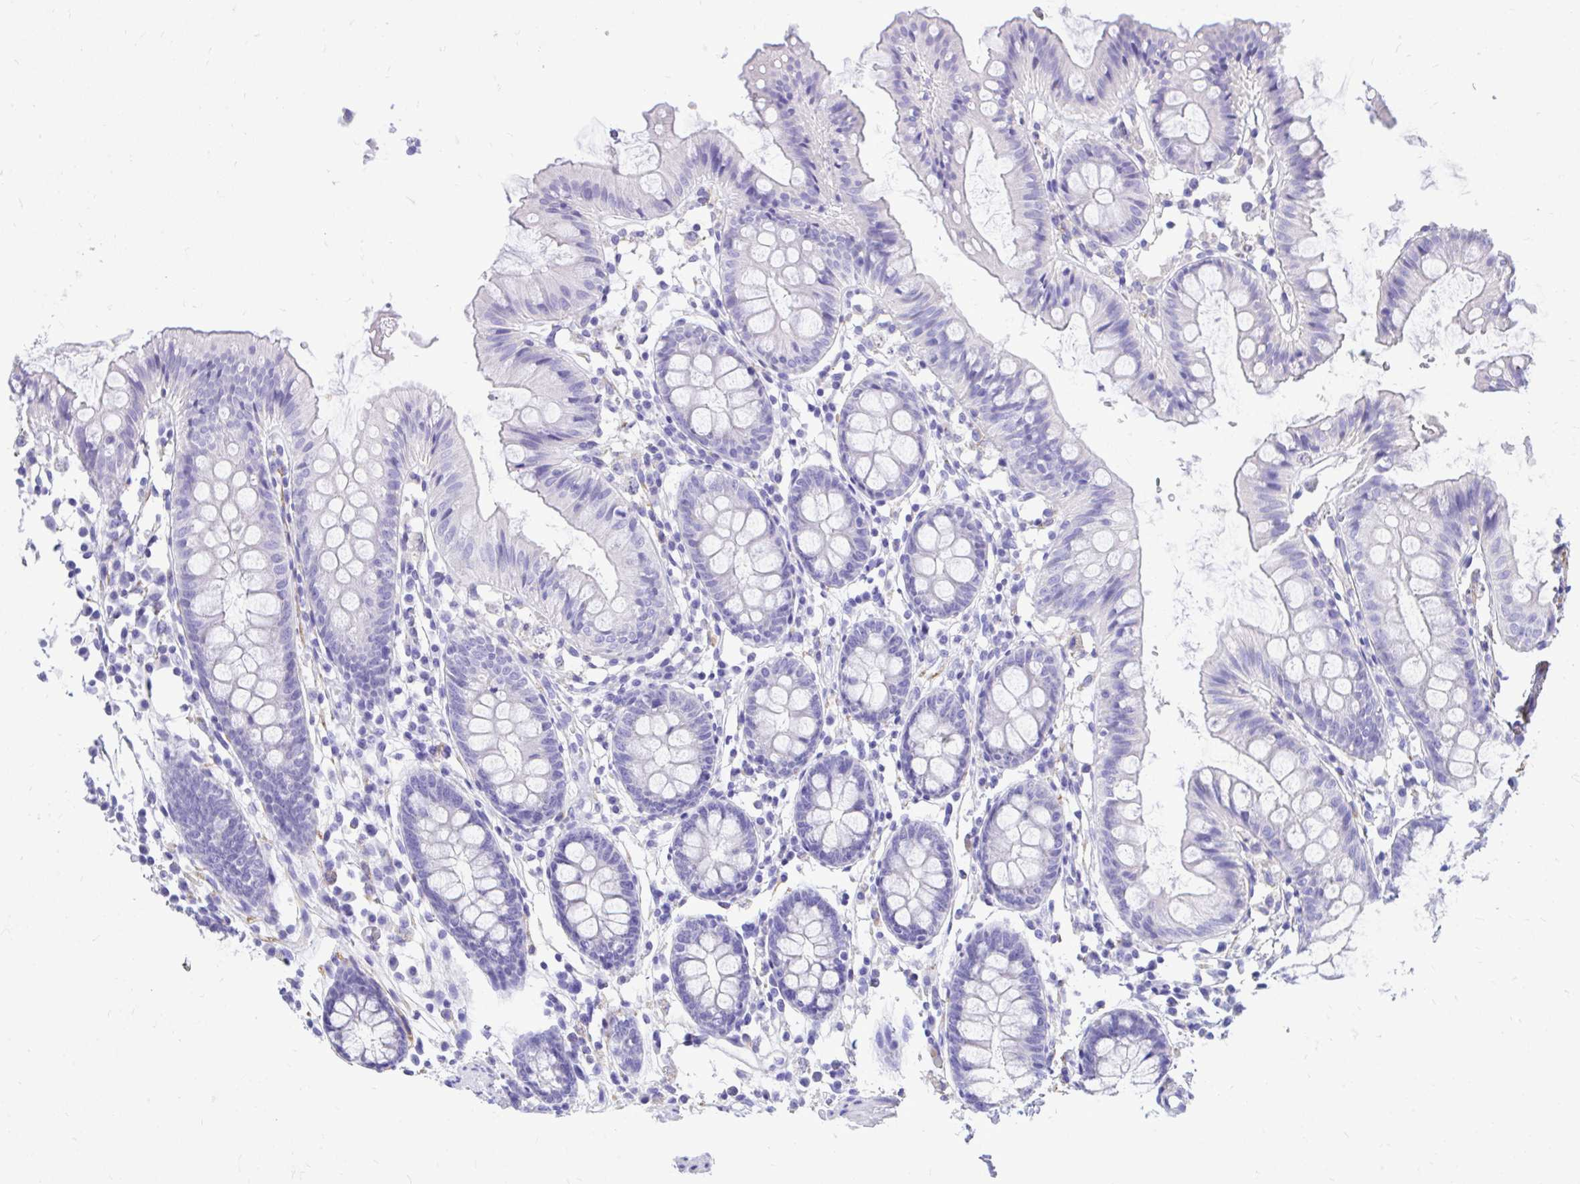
{"staining": {"intensity": "negative", "quantity": "none", "location": "none"}, "tissue": "colon", "cell_type": "Endothelial cells", "image_type": "normal", "snomed": [{"axis": "morphology", "description": "Normal tissue, NOS"}, {"axis": "topography", "description": "Colon"}], "caption": "DAB (3,3'-diaminobenzidine) immunohistochemical staining of benign human colon demonstrates no significant expression in endothelial cells. (Immunohistochemistry, brightfield microscopy, high magnification).", "gene": "MON1A", "patient": {"sex": "female", "age": 84}}